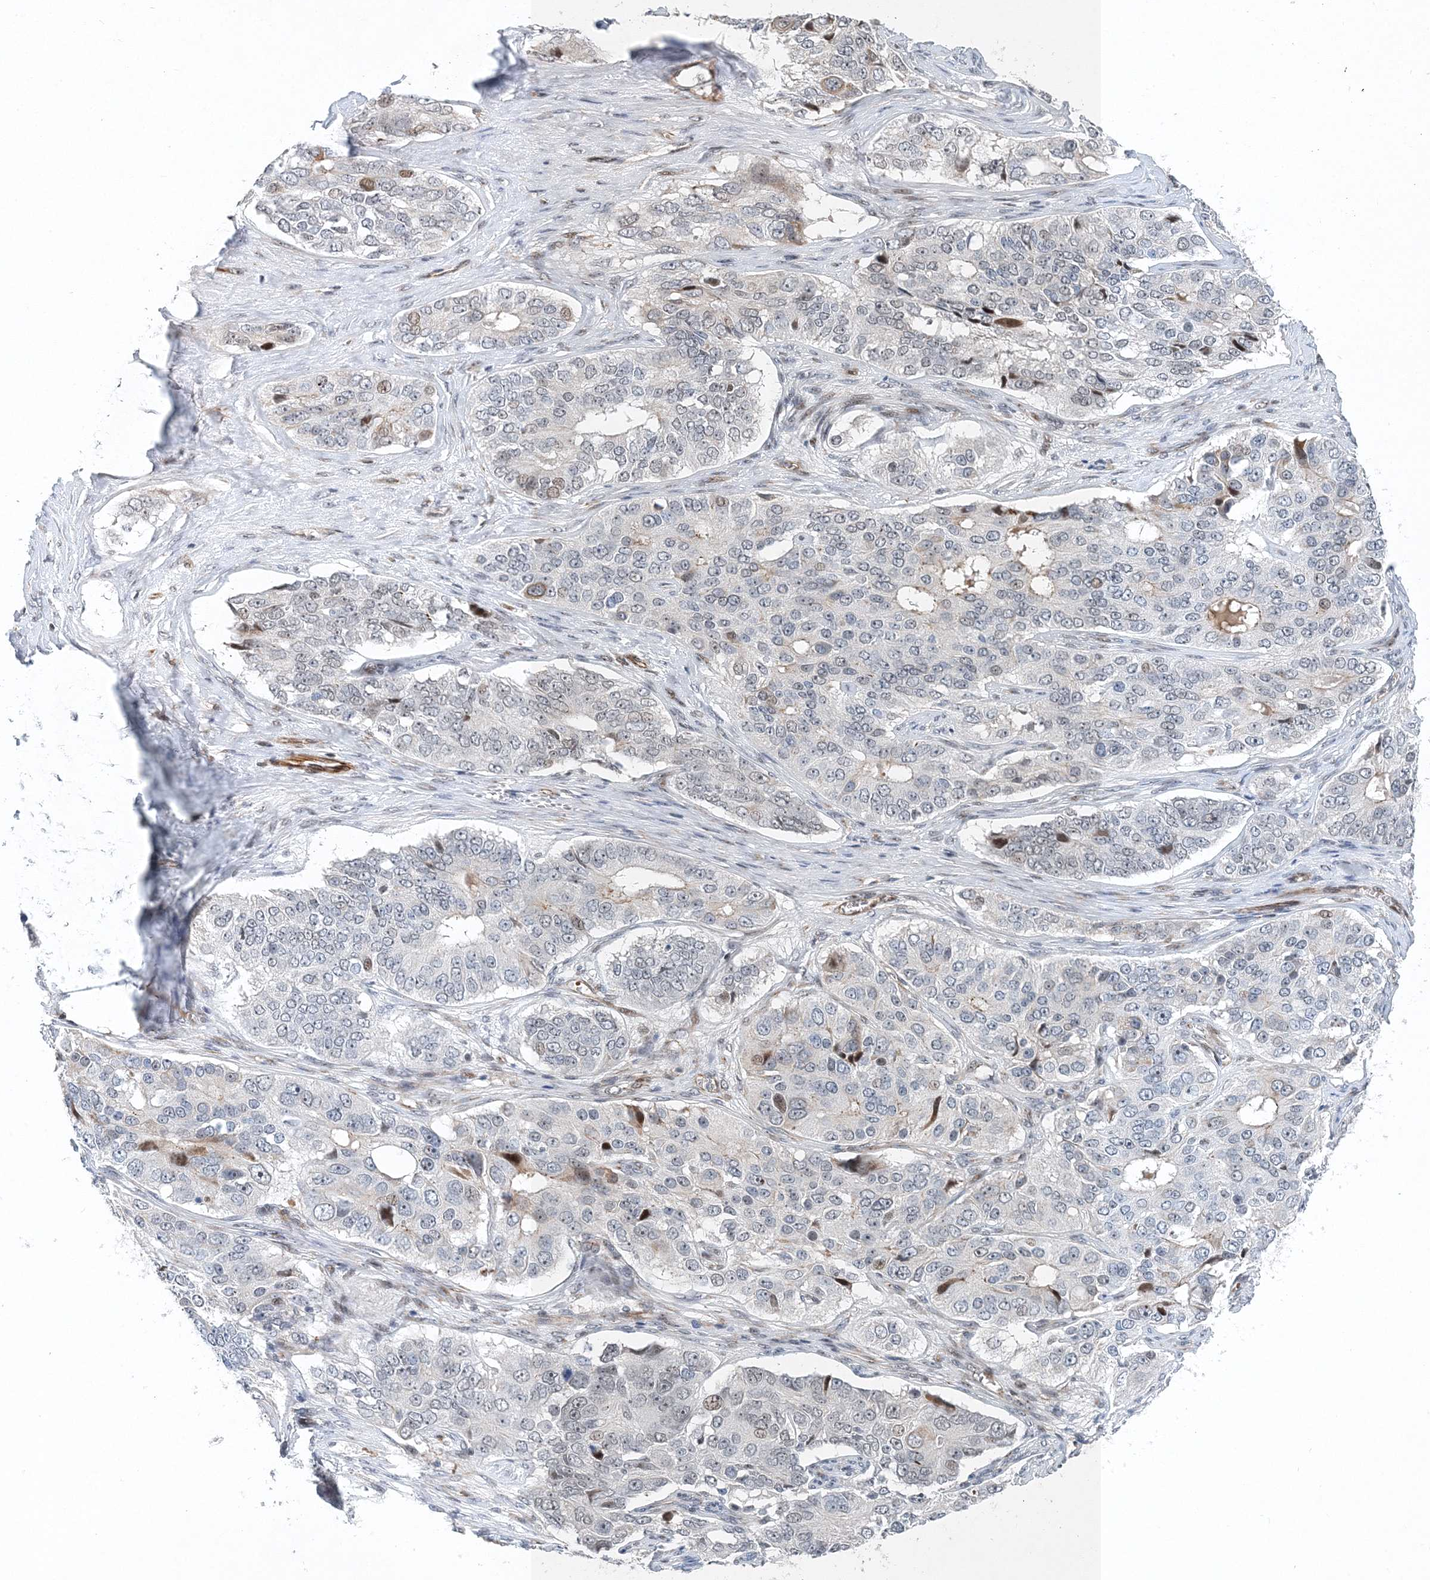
{"staining": {"intensity": "weak", "quantity": "<25%", "location": "nuclear"}, "tissue": "ovarian cancer", "cell_type": "Tumor cells", "image_type": "cancer", "snomed": [{"axis": "morphology", "description": "Carcinoma, endometroid"}, {"axis": "topography", "description": "Ovary"}], "caption": "The immunohistochemistry micrograph has no significant positivity in tumor cells of ovarian cancer tissue.", "gene": "UIMC1", "patient": {"sex": "female", "age": 51}}